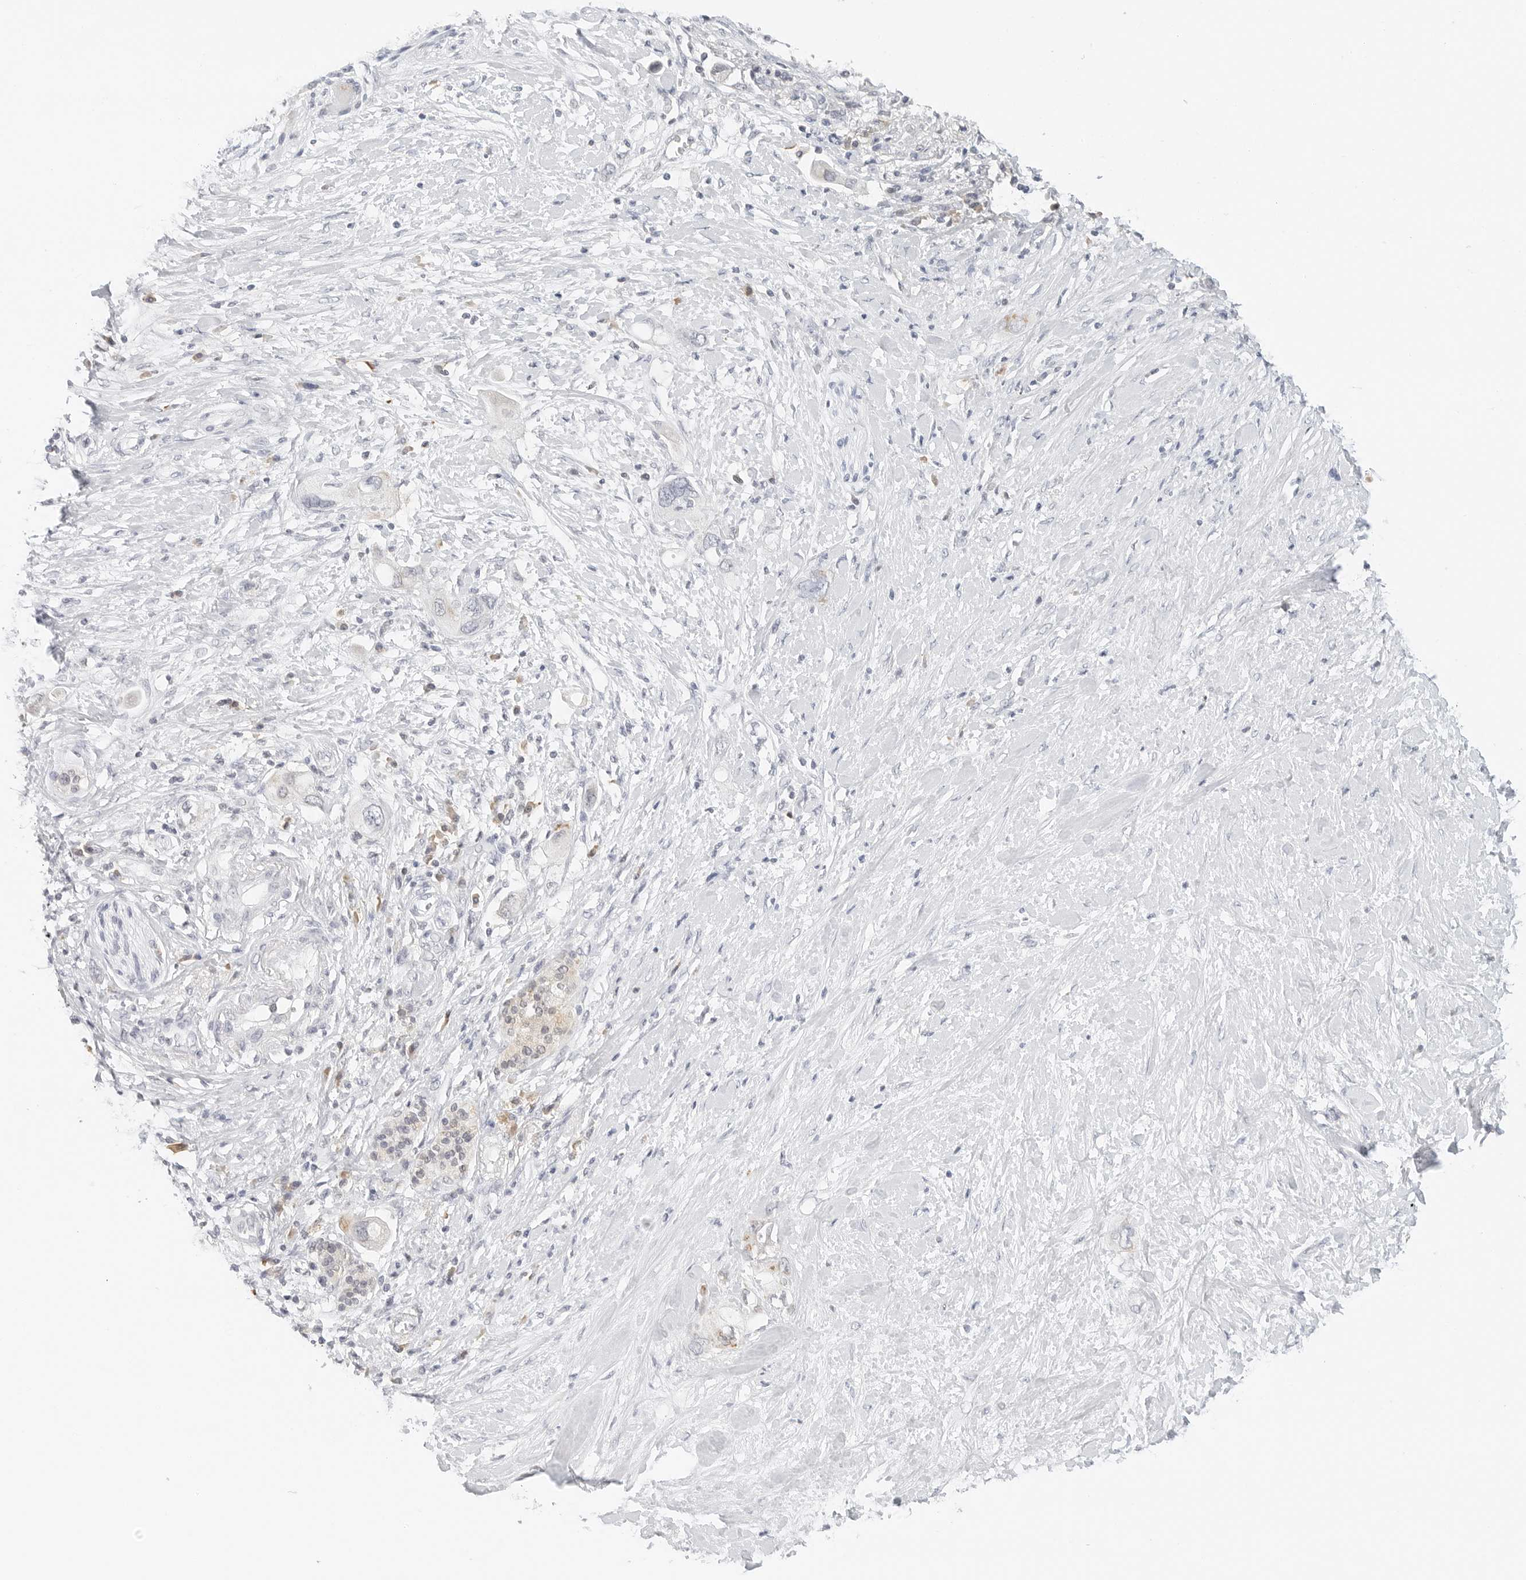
{"staining": {"intensity": "negative", "quantity": "none", "location": "none"}, "tissue": "pancreatic cancer", "cell_type": "Tumor cells", "image_type": "cancer", "snomed": [{"axis": "morphology", "description": "Adenocarcinoma, NOS"}, {"axis": "topography", "description": "Pancreas"}], "caption": "Protein analysis of adenocarcinoma (pancreatic) shows no significant positivity in tumor cells. (DAB IHC, high magnification).", "gene": "NEO1", "patient": {"sex": "female", "age": 56}}